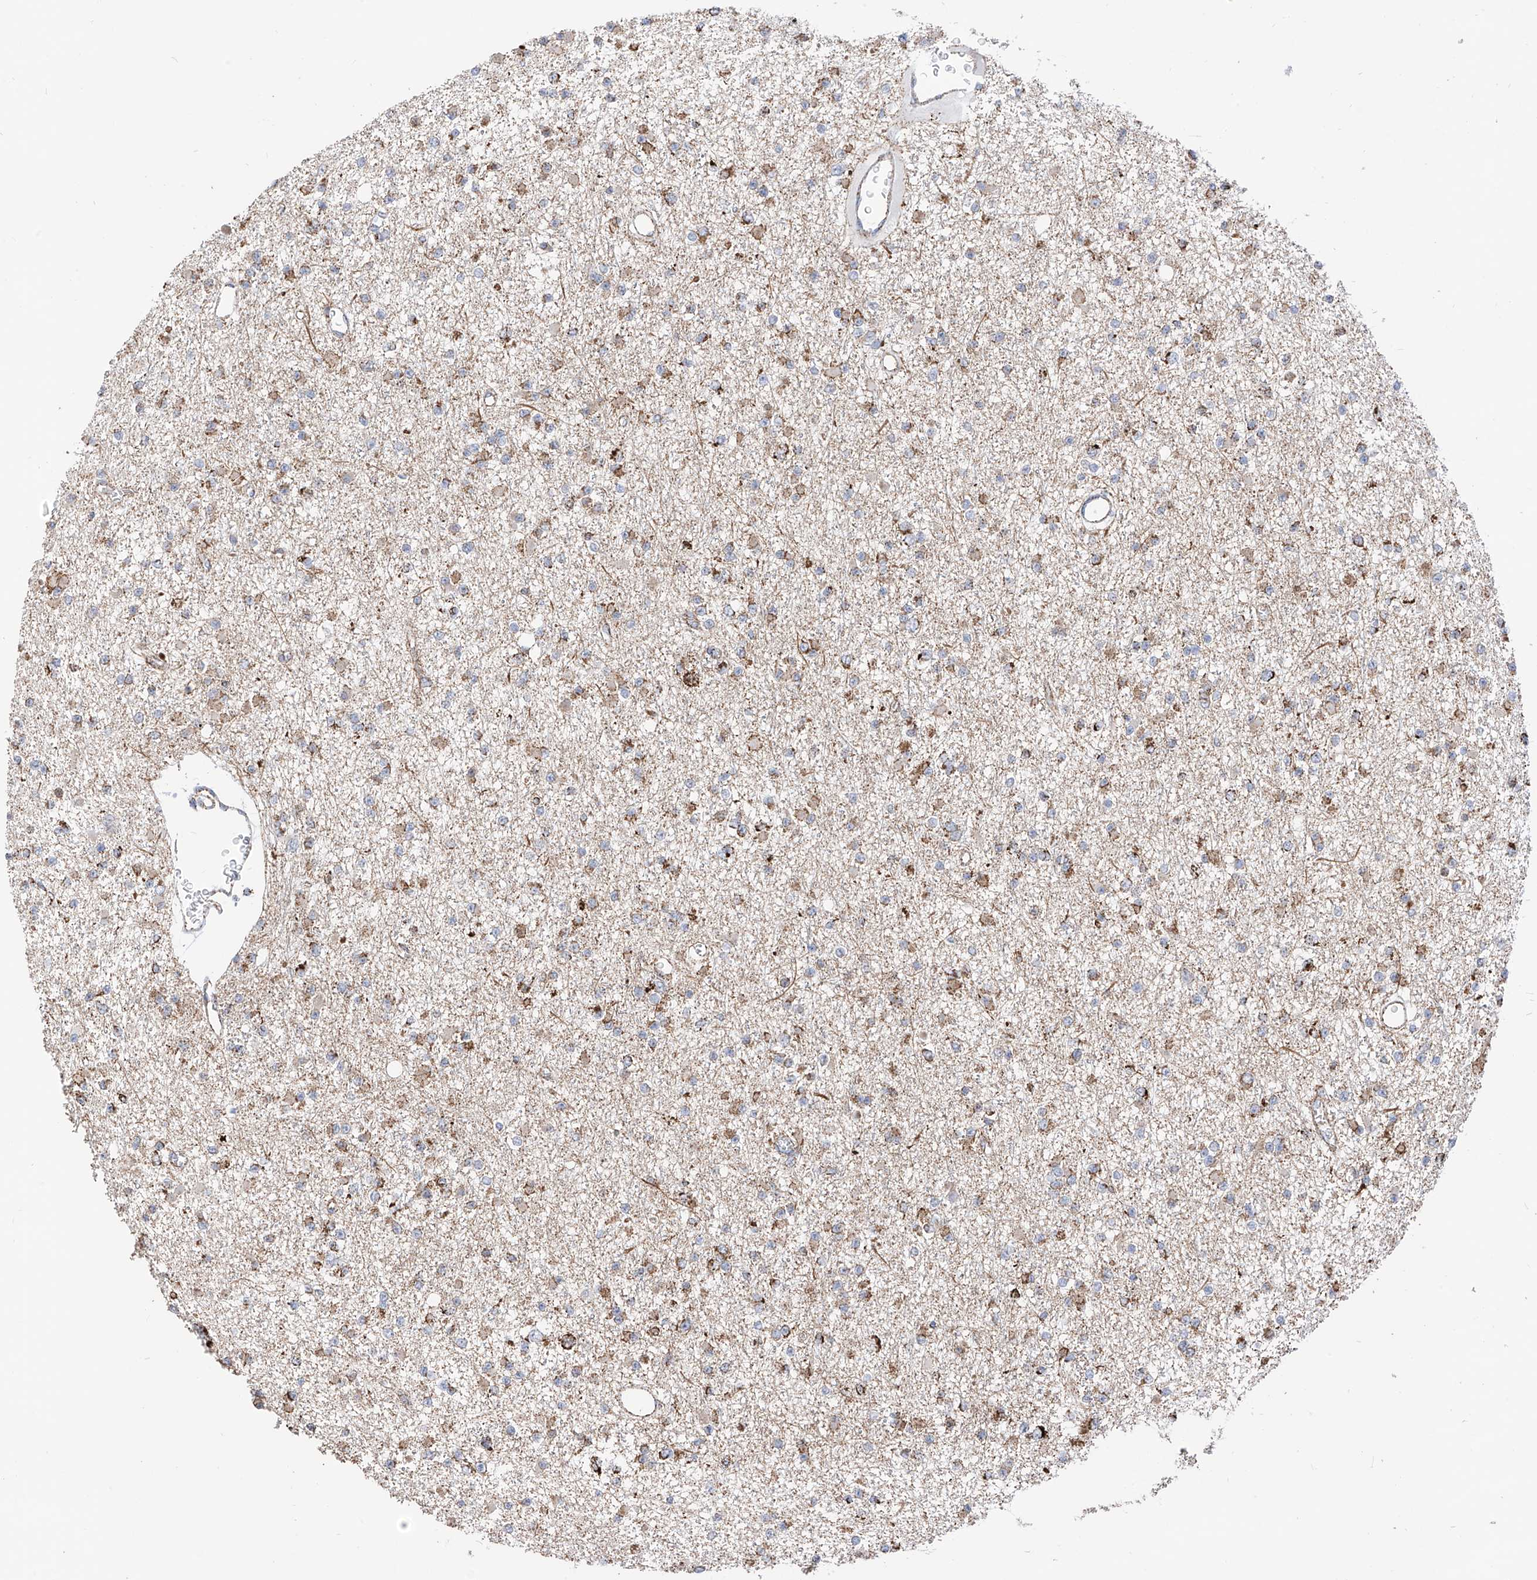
{"staining": {"intensity": "strong", "quantity": "<25%", "location": "cytoplasmic/membranous"}, "tissue": "glioma", "cell_type": "Tumor cells", "image_type": "cancer", "snomed": [{"axis": "morphology", "description": "Glioma, malignant, Low grade"}, {"axis": "topography", "description": "Brain"}], "caption": "Immunohistochemistry photomicrograph of human malignant glioma (low-grade) stained for a protein (brown), which reveals medium levels of strong cytoplasmic/membranous expression in approximately <25% of tumor cells.", "gene": "COX5B", "patient": {"sex": "female", "age": 22}}